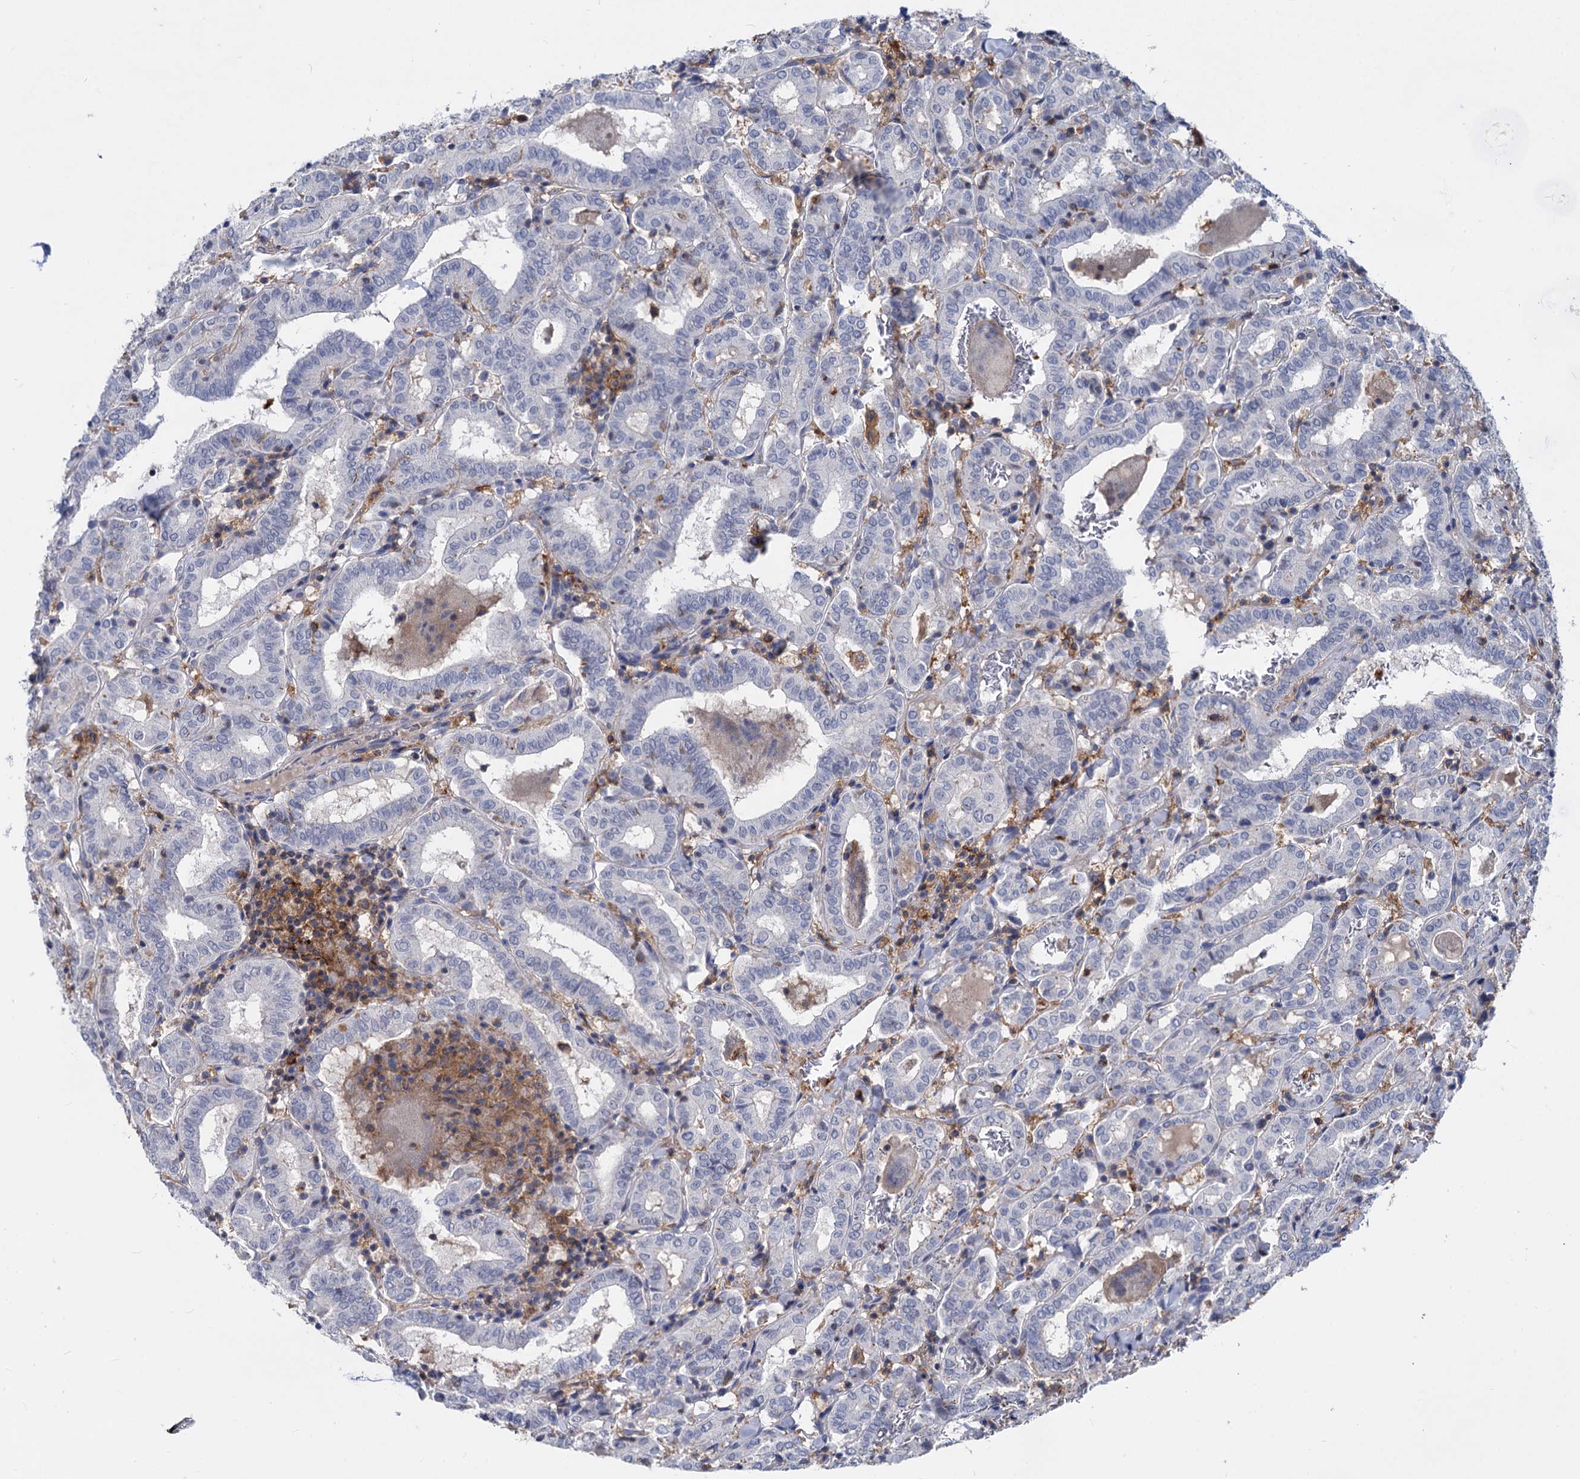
{"staining": {"intensity": "negative", "quantity": "none", "location": "none"}, "tissue": "thyroid cancer", "cell_type": "Tumor cells", "image_type": "cancer", "snomed": [{"axis": "morphology", "description": "Papillary adenocarcinoma, NOS"}, {"axis": "topography", "description": "Thyroid gland"}], "caption": "This is an IHC micrograph of papillary adenocarcinoma (thyroid). There is no staining in tumor cells.", "gene": "RHOG", "patient": {"sex": "female", "age": 72}}